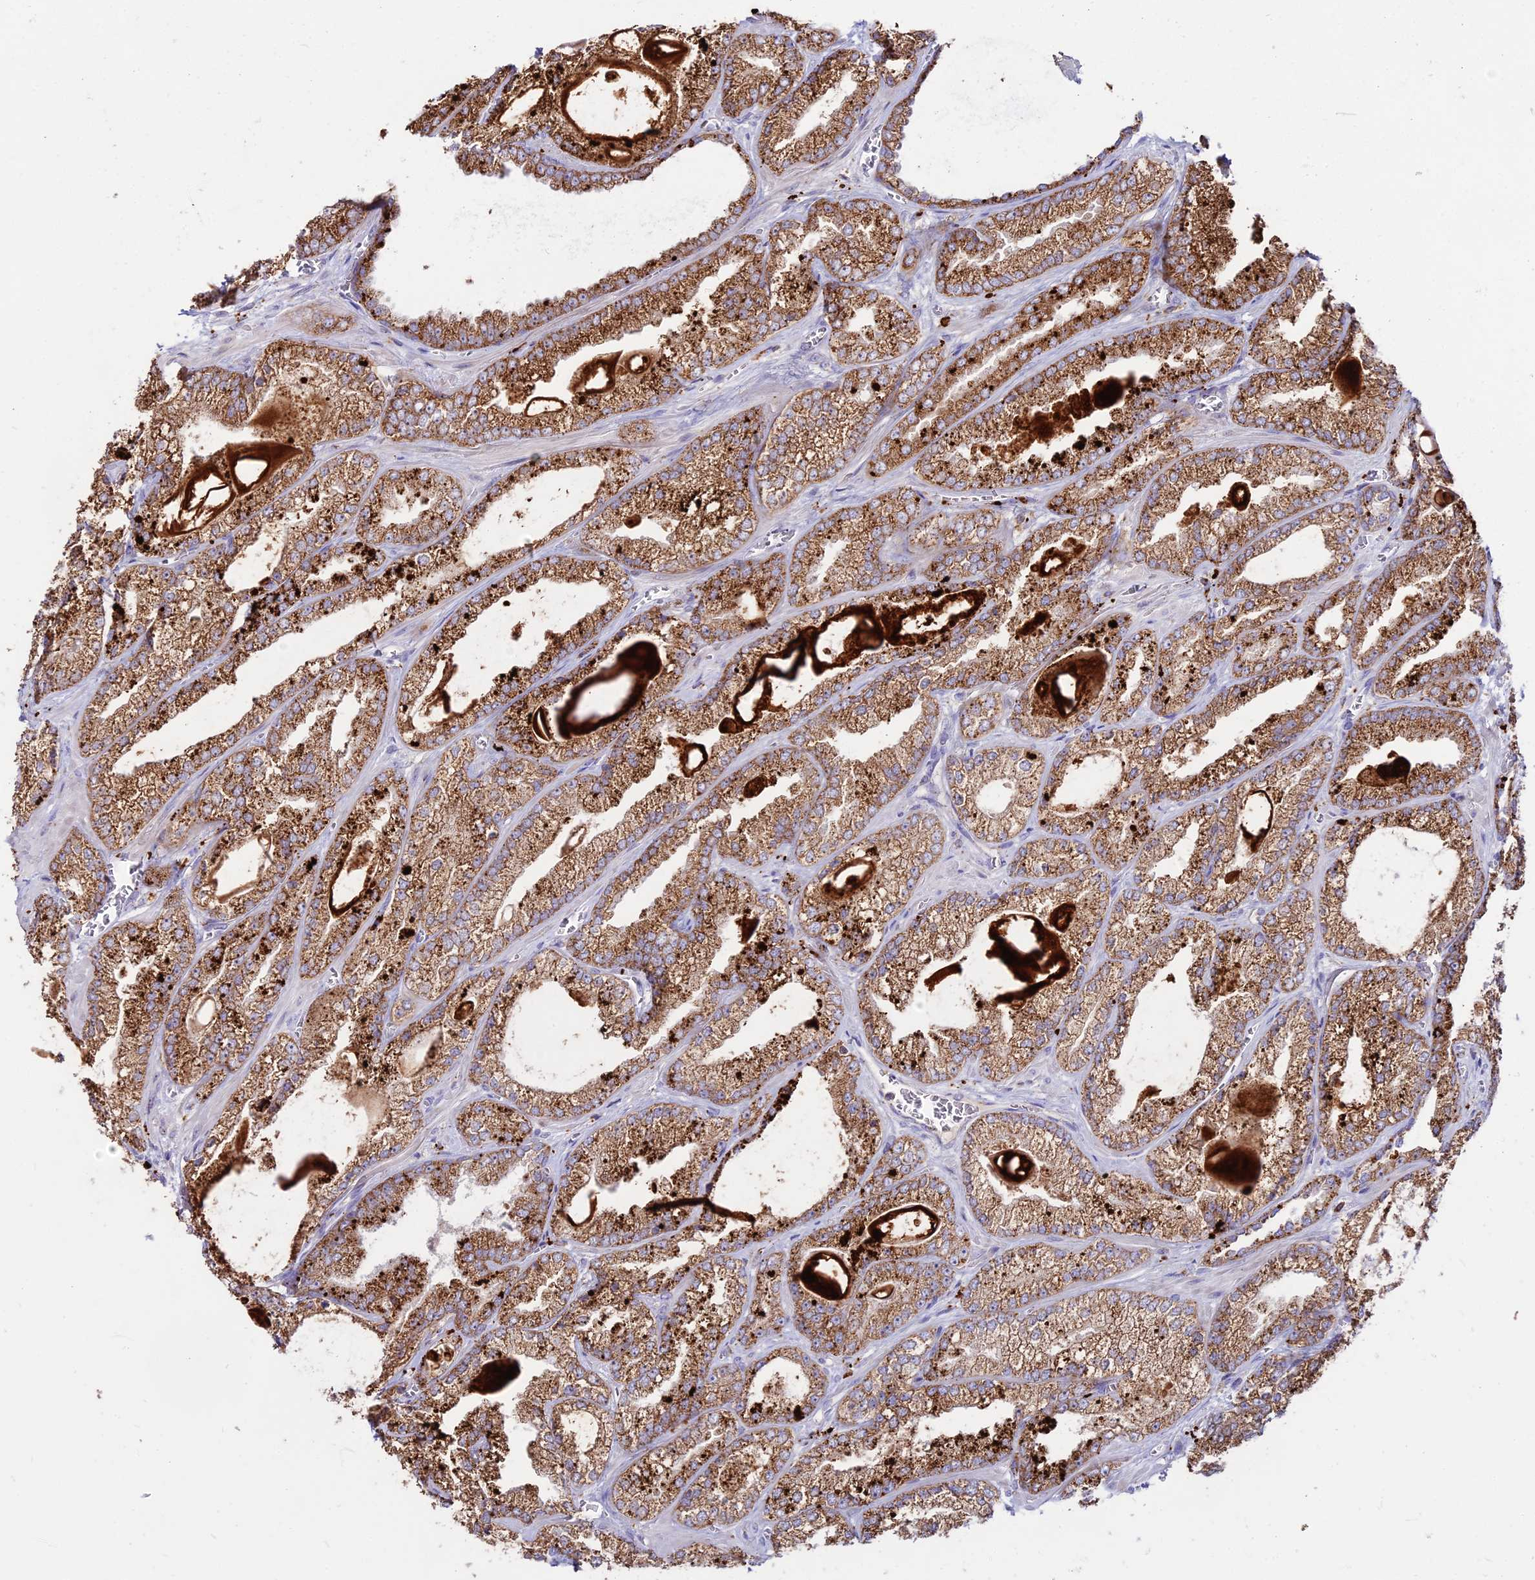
{"staining": {"intensity": "strong", "quantity": ">75%", "location": "cytoplasmic/membranous"}, "tissue": "prostate cancer", "cell_type": "Tumor cells", "image_type": "cancer", "snomed": [{"axis": "morphology", "description": "Adenocarcinoma, Low grade"}, {"axis": "topography", "description": "Prostate"}], "caption": "Protein staining of prostate cancer tissue displays strong cytoplasmic/membranous expression in about >75% of tumor cells.", "gene": "PNLIPRP3", "patient": {"sex": "male", "age": 57}}